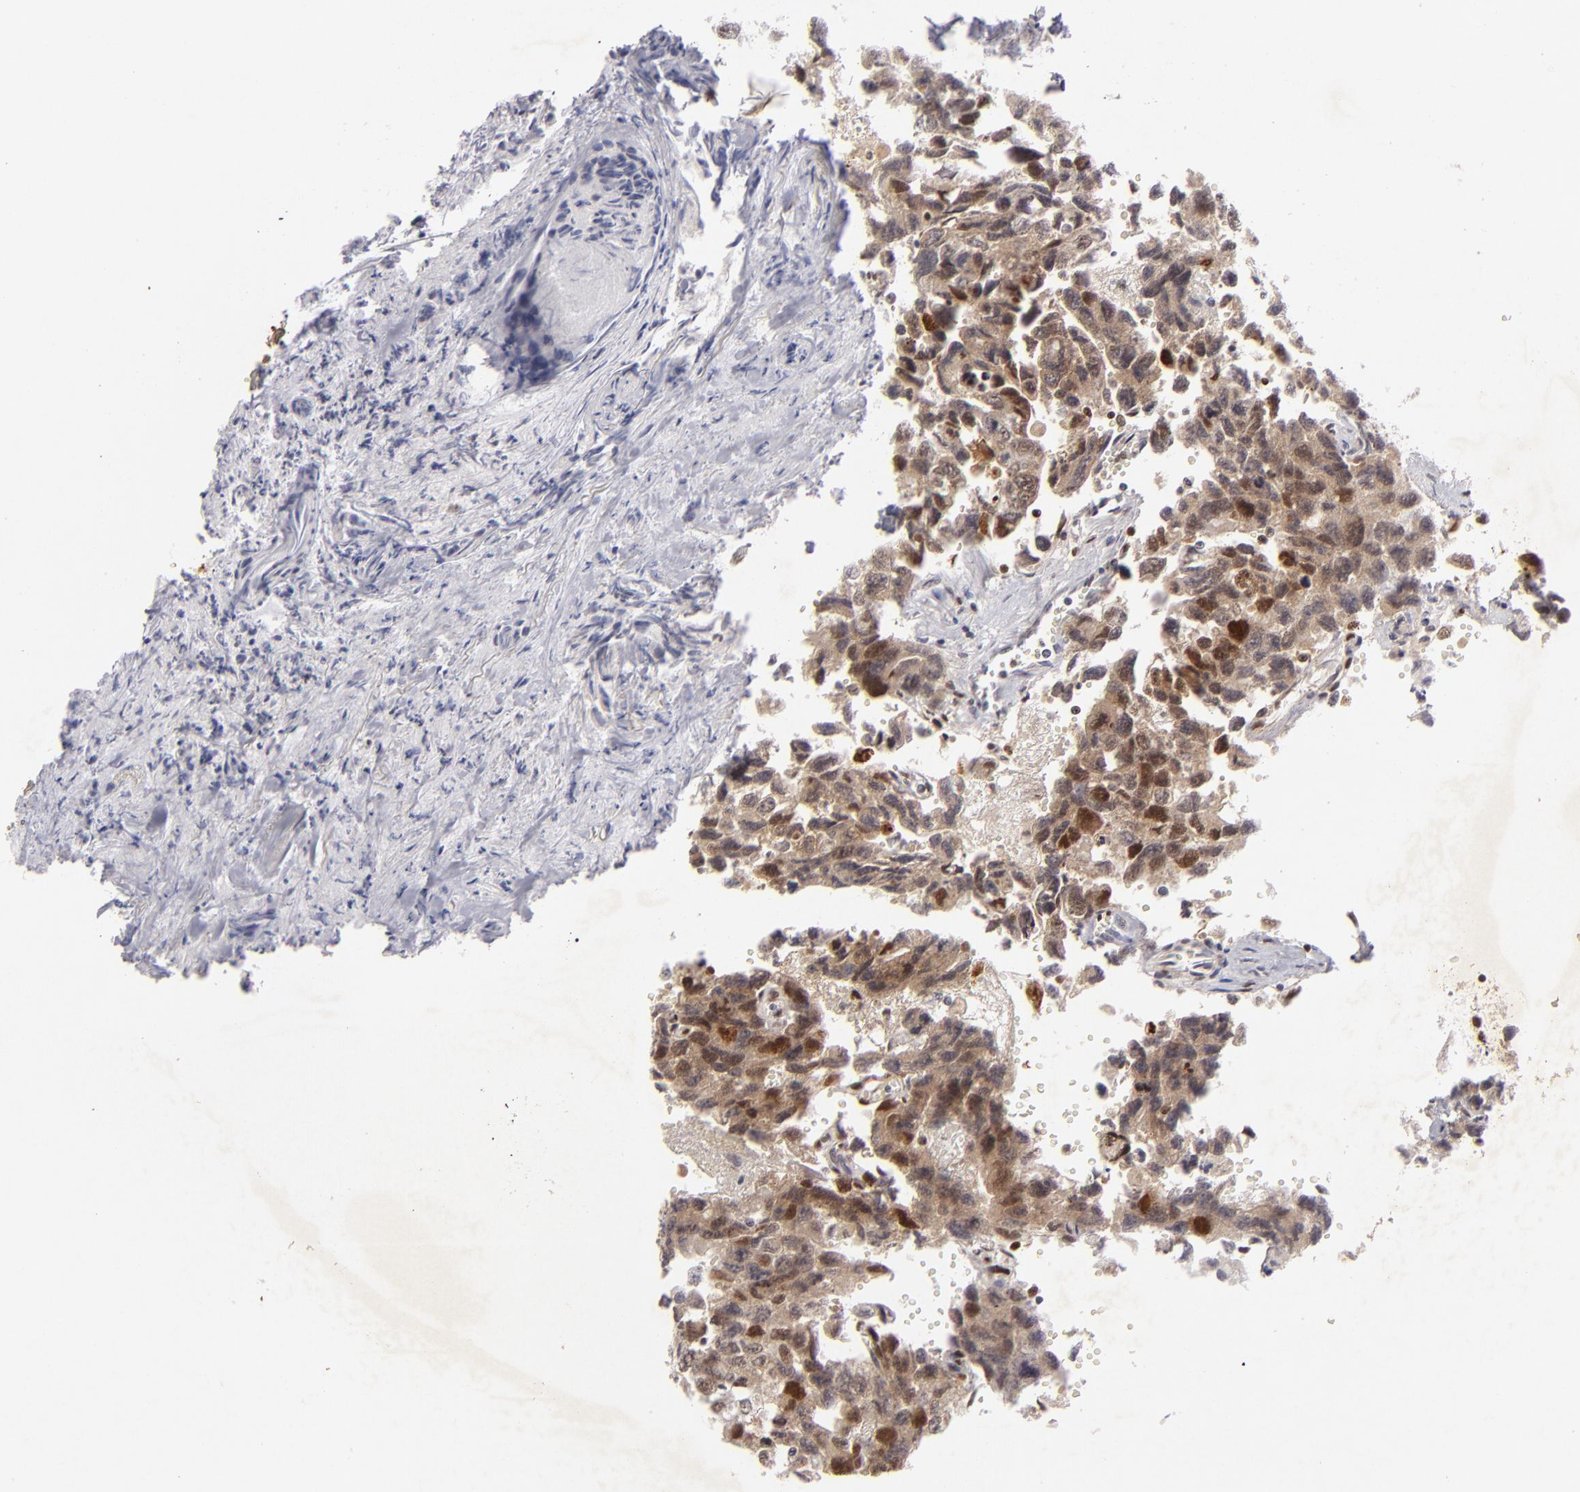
{"staining": {"intensity": "moderate", "quantity": ">75%", "location": "nuclear"}, "tissue": "testis cancer", "cell_type": "Tumor cells", "image_type": "cancer", "snomed": [{"axis": "morphology", "description": "Carcinoma, Embryonal, NOS"}, {"axis": "topography", "description": "Testis"}], "caption": "This photomicrograph reveals immunohistochemistry (IHC) staining of testis cancer, with medium moderate nuclear positivity in approximately >75% of tumor cells.", "gene": "FEN1", "patient": {"sex": "male", "age": 31}}